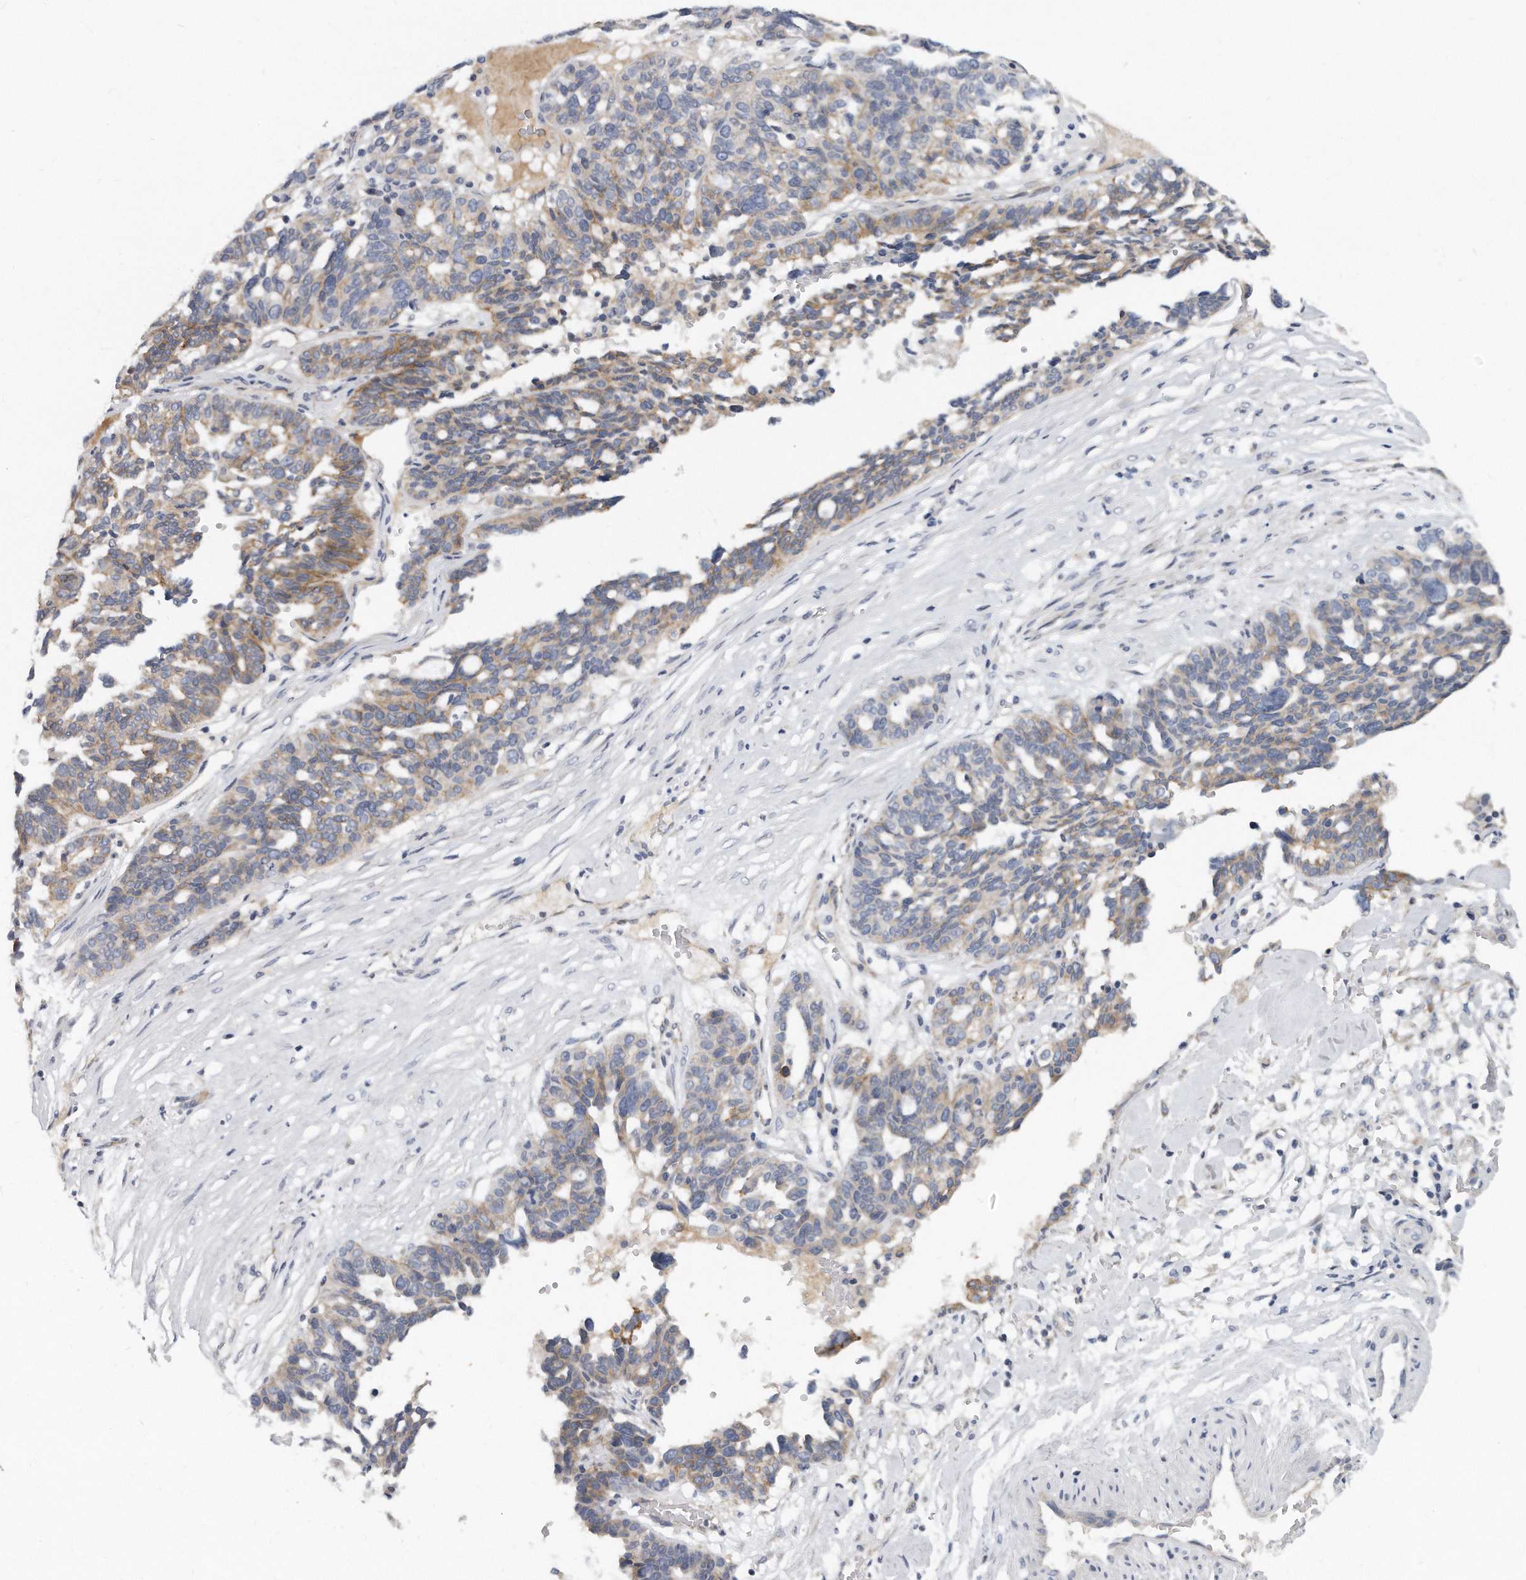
{"staining": {"intensity": "moderate", "quantity": "<25%", "location": "cytoplasmic/membranous"}, "tissue": "ovarian cancer", "cell_type": "Tumor cells", "image_type": "cancer", "snomed": [{"axis": "morphology", "description": "Cystadenocarcinoma, serous, NOS"}, {"axis": "topography", "description": "Ovary"}], "caption": "Immunohistochemistry image of ovarian cancer (serous cystadenocarcinoma) stained for a protein (brown), which reveals low levels of moderate cytoplasmic/membranous staining in approximately <25% of tumor cells.", "gene": "PLEKHA6", "patient": {"sex": "female", "age": 59}}